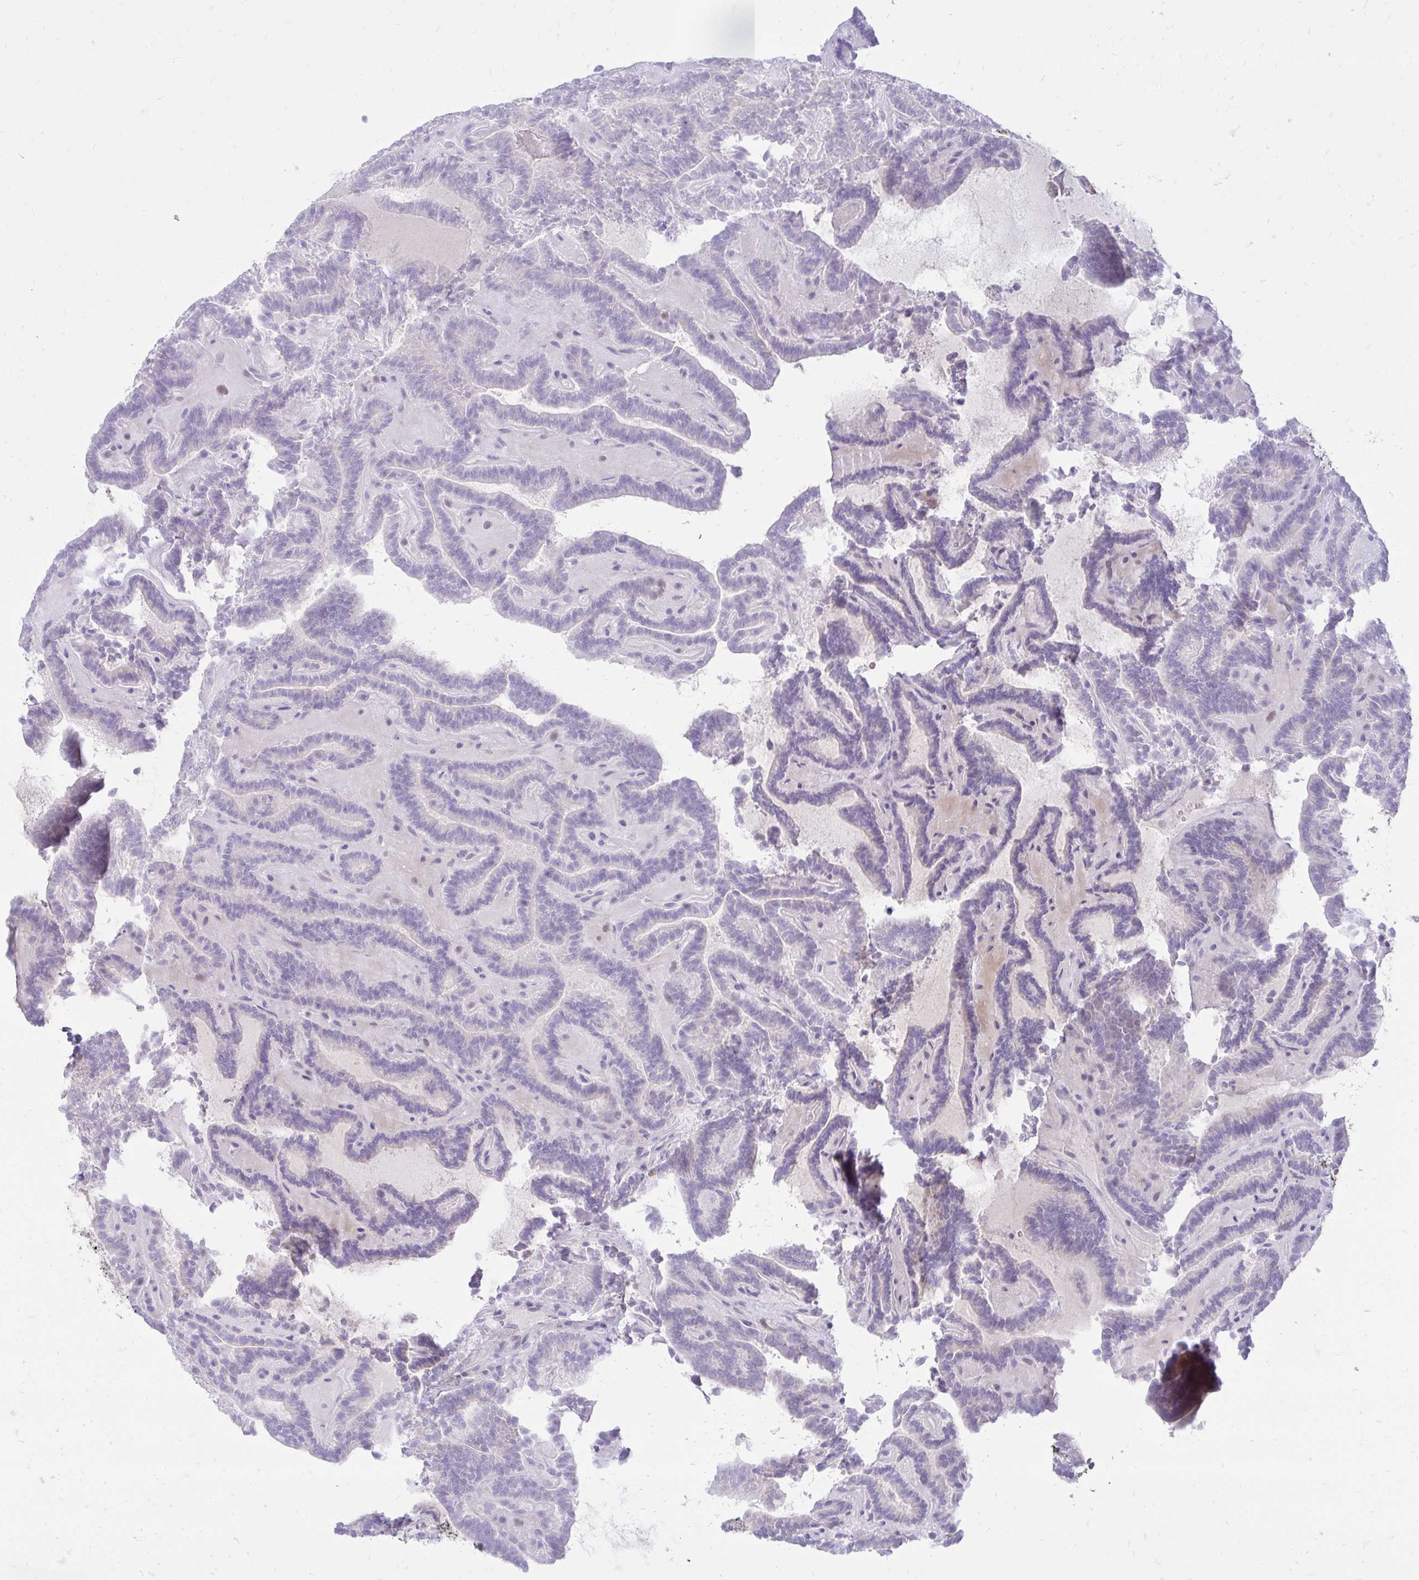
{"staining": {"intensity": "negative", "quantity": "none", "location": "none"}, "tissue": "thyroid cancer", "cell_type": "Tumor cells", "image_type": "cancer", "snomed": [{"axis": "morphology", "description": "Papillary adenocarcinoma, NOS"}, {"axis": "topography", "description": "Thyroid gland"}], "caption": "Papillary adenocarcinoma (thyroid) was stained to show a protein in brown. There is no significant expression in tumor cells.", "gene": "ASAP1", "patient": {"sex": "female", "age": 21}}